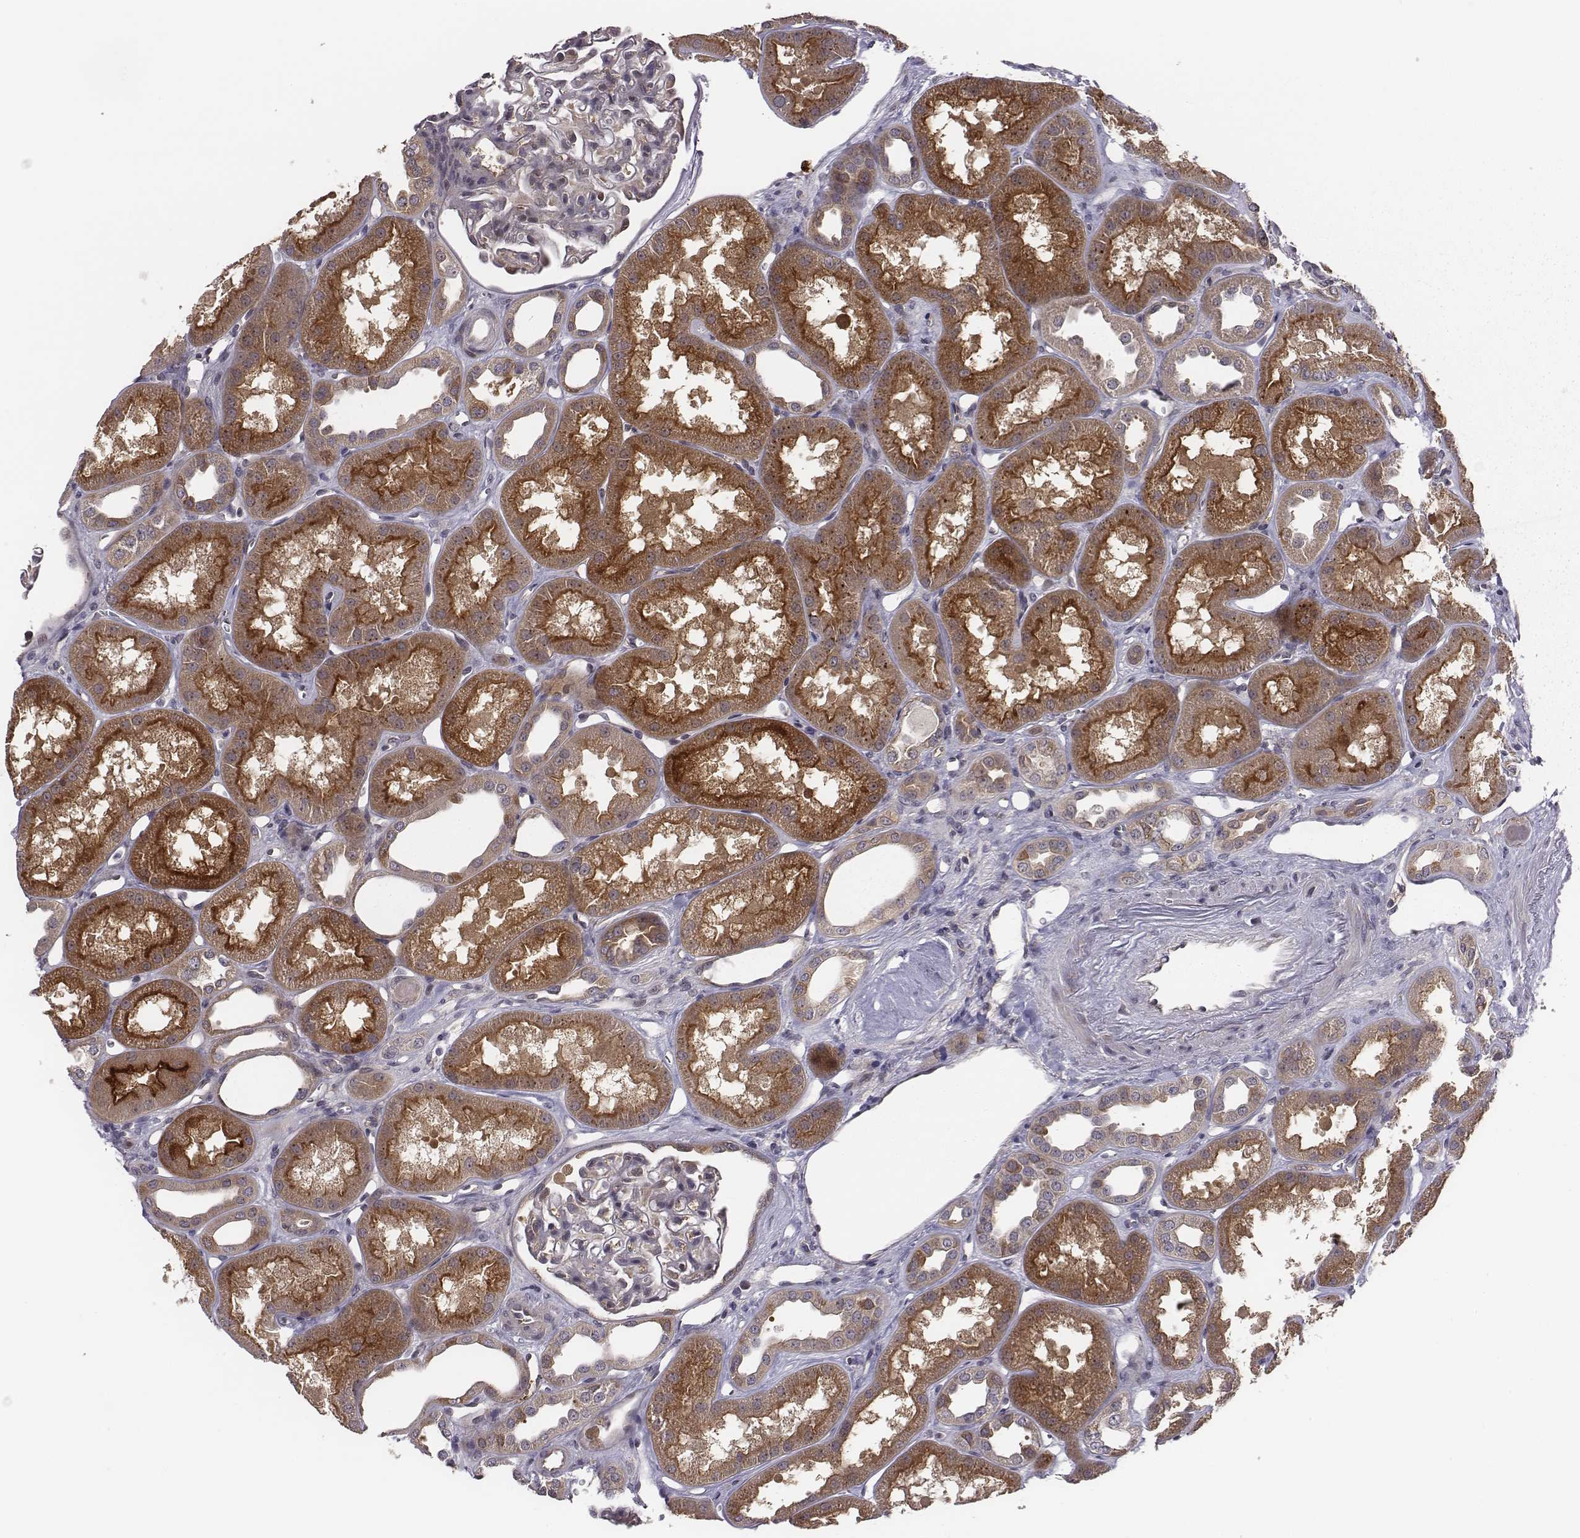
{"staining": {"intensity": "weak", "quantity": "<25%", "location": "cytoplasmic/membranous"}, "tissue": "kidney", "cell_type": "Cells in glomeruli", "image_type": "normal", "snomed": [{"axis": "morphology", "description": "Normal tissue, NOS"}, {"axis": "topography", "description": "Kidney"}], "caption": "Cells in glomeruli show no significant protein expression in unremarkable kidney. (DAB (3,3'-diaminobenzidine) IHC, high magnification).", "gene": "SMURF2", "patient": {"sex": "male", "age": 61}}